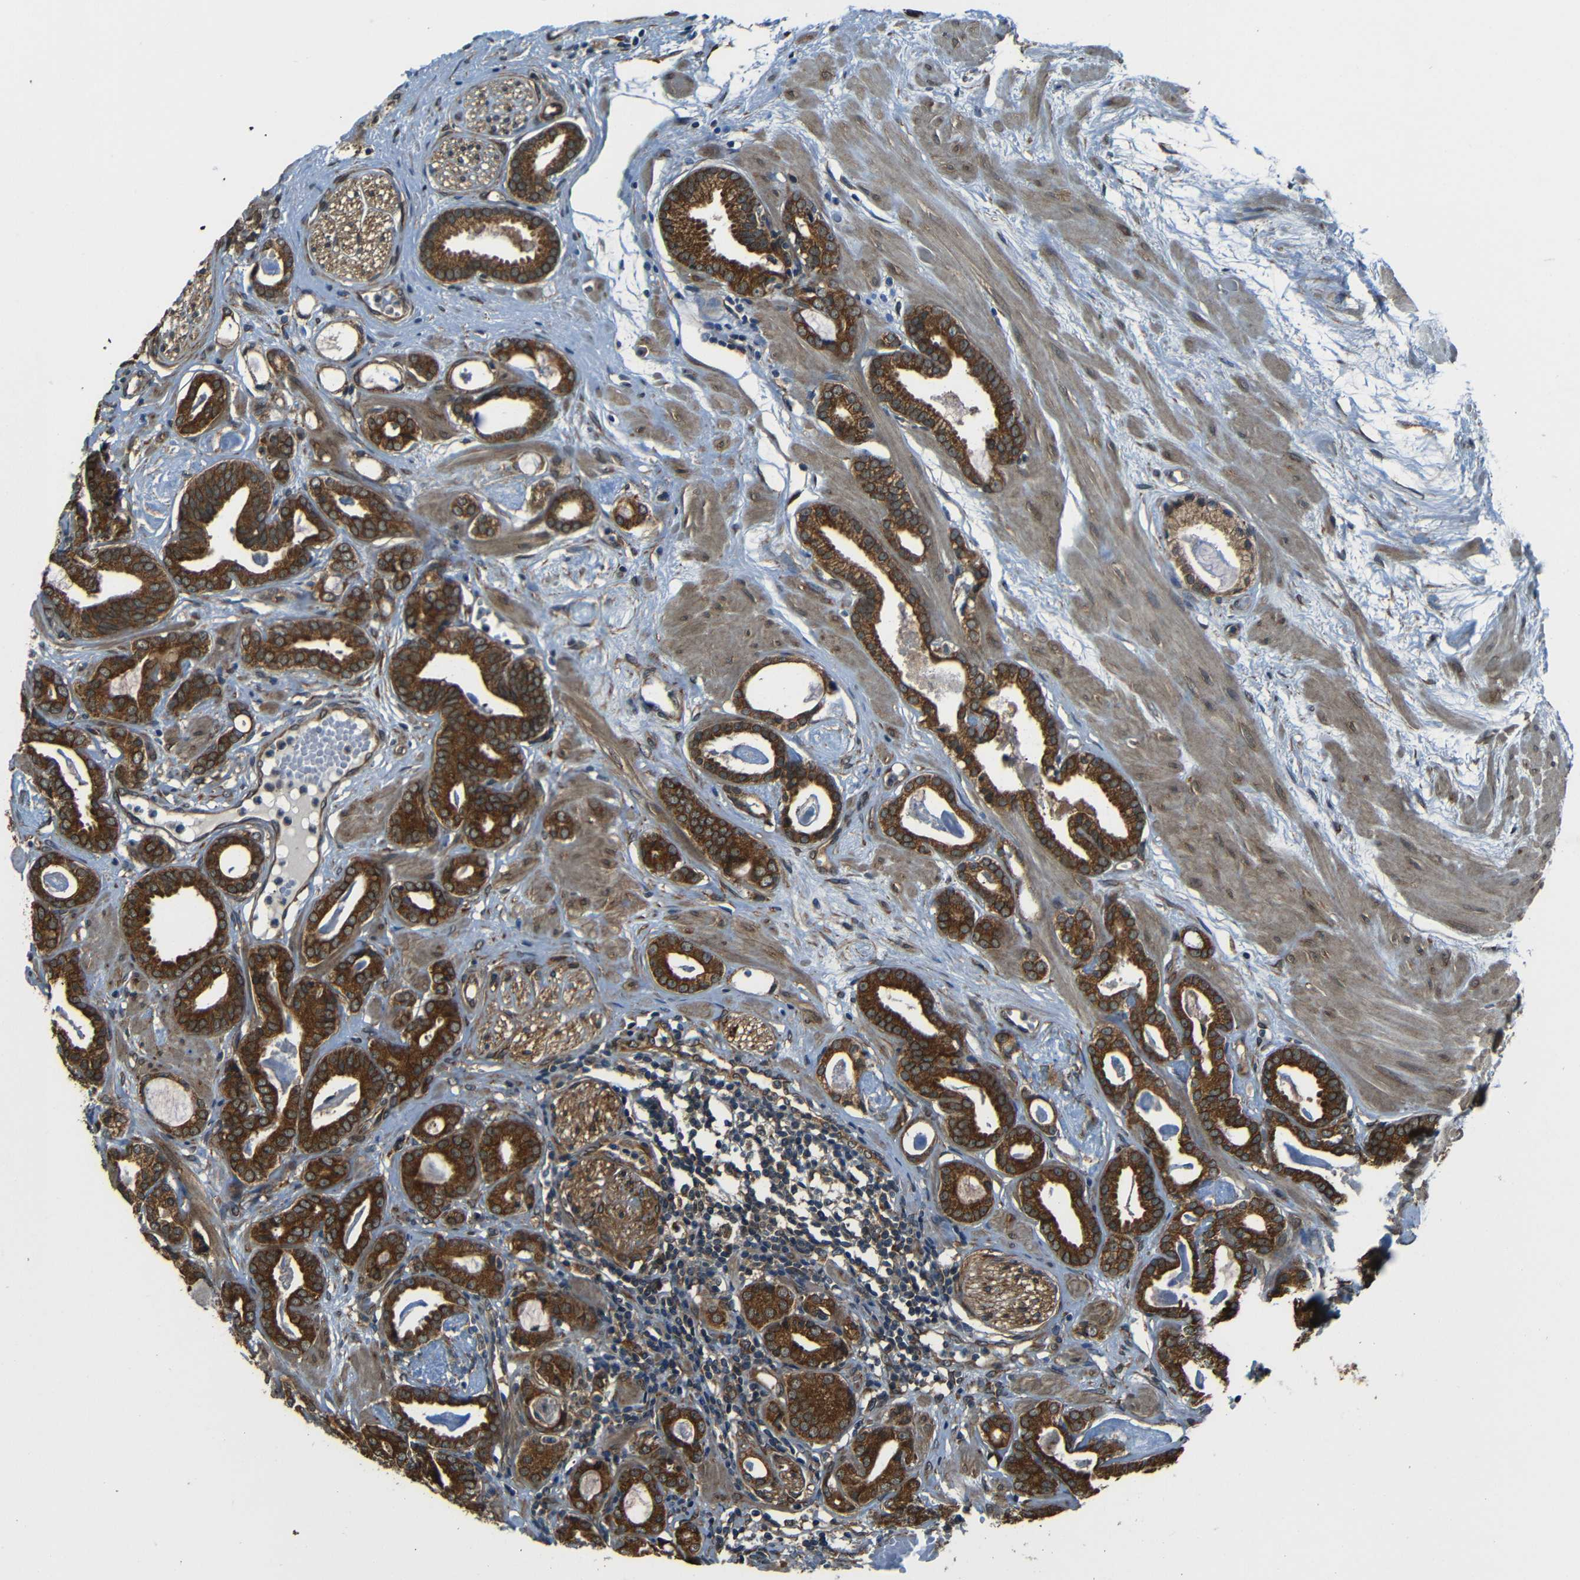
{"staining": {"intensity": "strong", "quantity": ">75%", "location": "cytoplasmic/membranous"}, "tissue": "prostate cancer", "cell_type": "Tumor cells", "image_type": "cancer", "snomed": [{"axis": "morphology", "description": "Adenocarcinoma, Low grade"}, {"axis": "topography", "description": "Prostate"}], "caption": "Brown immunohistochemical staining in human adenocarcinoma (low-grade) (prostate) displays strong cytoplasmic/membranous staining in about >75% of tumor cells. The staining was performed using DAB, with brown indicating positive protein expression. Nuclei are stained blue with hematoxylin.", "gene": "VAPB", "patient": {"sex": "male", "age": 53}}